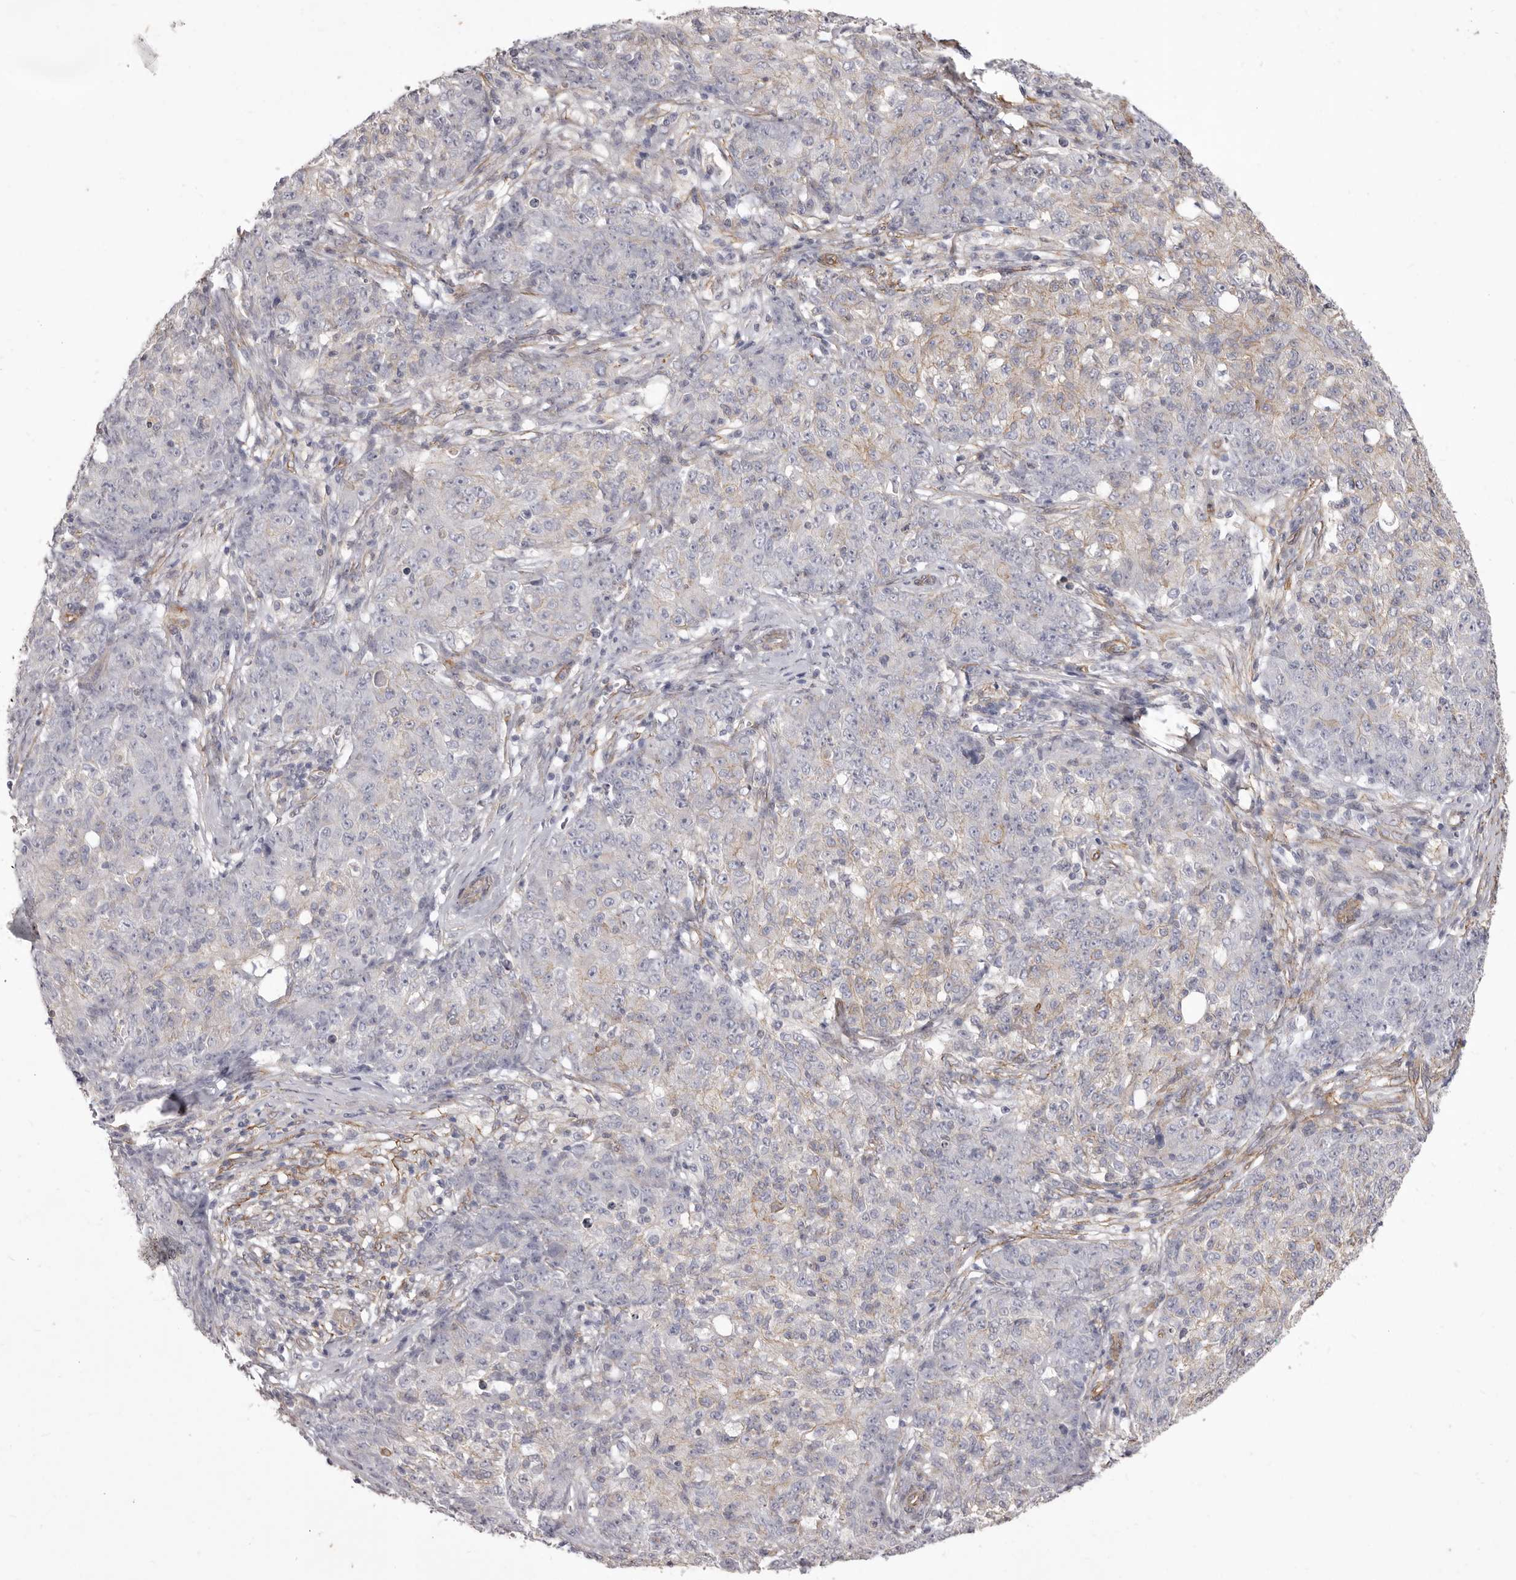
{"staining": {"intensity": "weak", "quantity": "<25%", "location": "cytoplasmic/membranous"}, "tissue": "ovarian cancer", "cell_type": "Tumor cells", "image_type": "cancer", "snomed": [{"axis": "morphology", "description": "Carcinoma, endometroid"}, {"axis": "topography", "description": "Ovary"}], "caption": "DAB immunohistochemical staining of human ovarian cancer demonstrates no significant expression in tumor cells.", "gene": "P2RX6", "patient": {"sex": "female", "age": 42}}